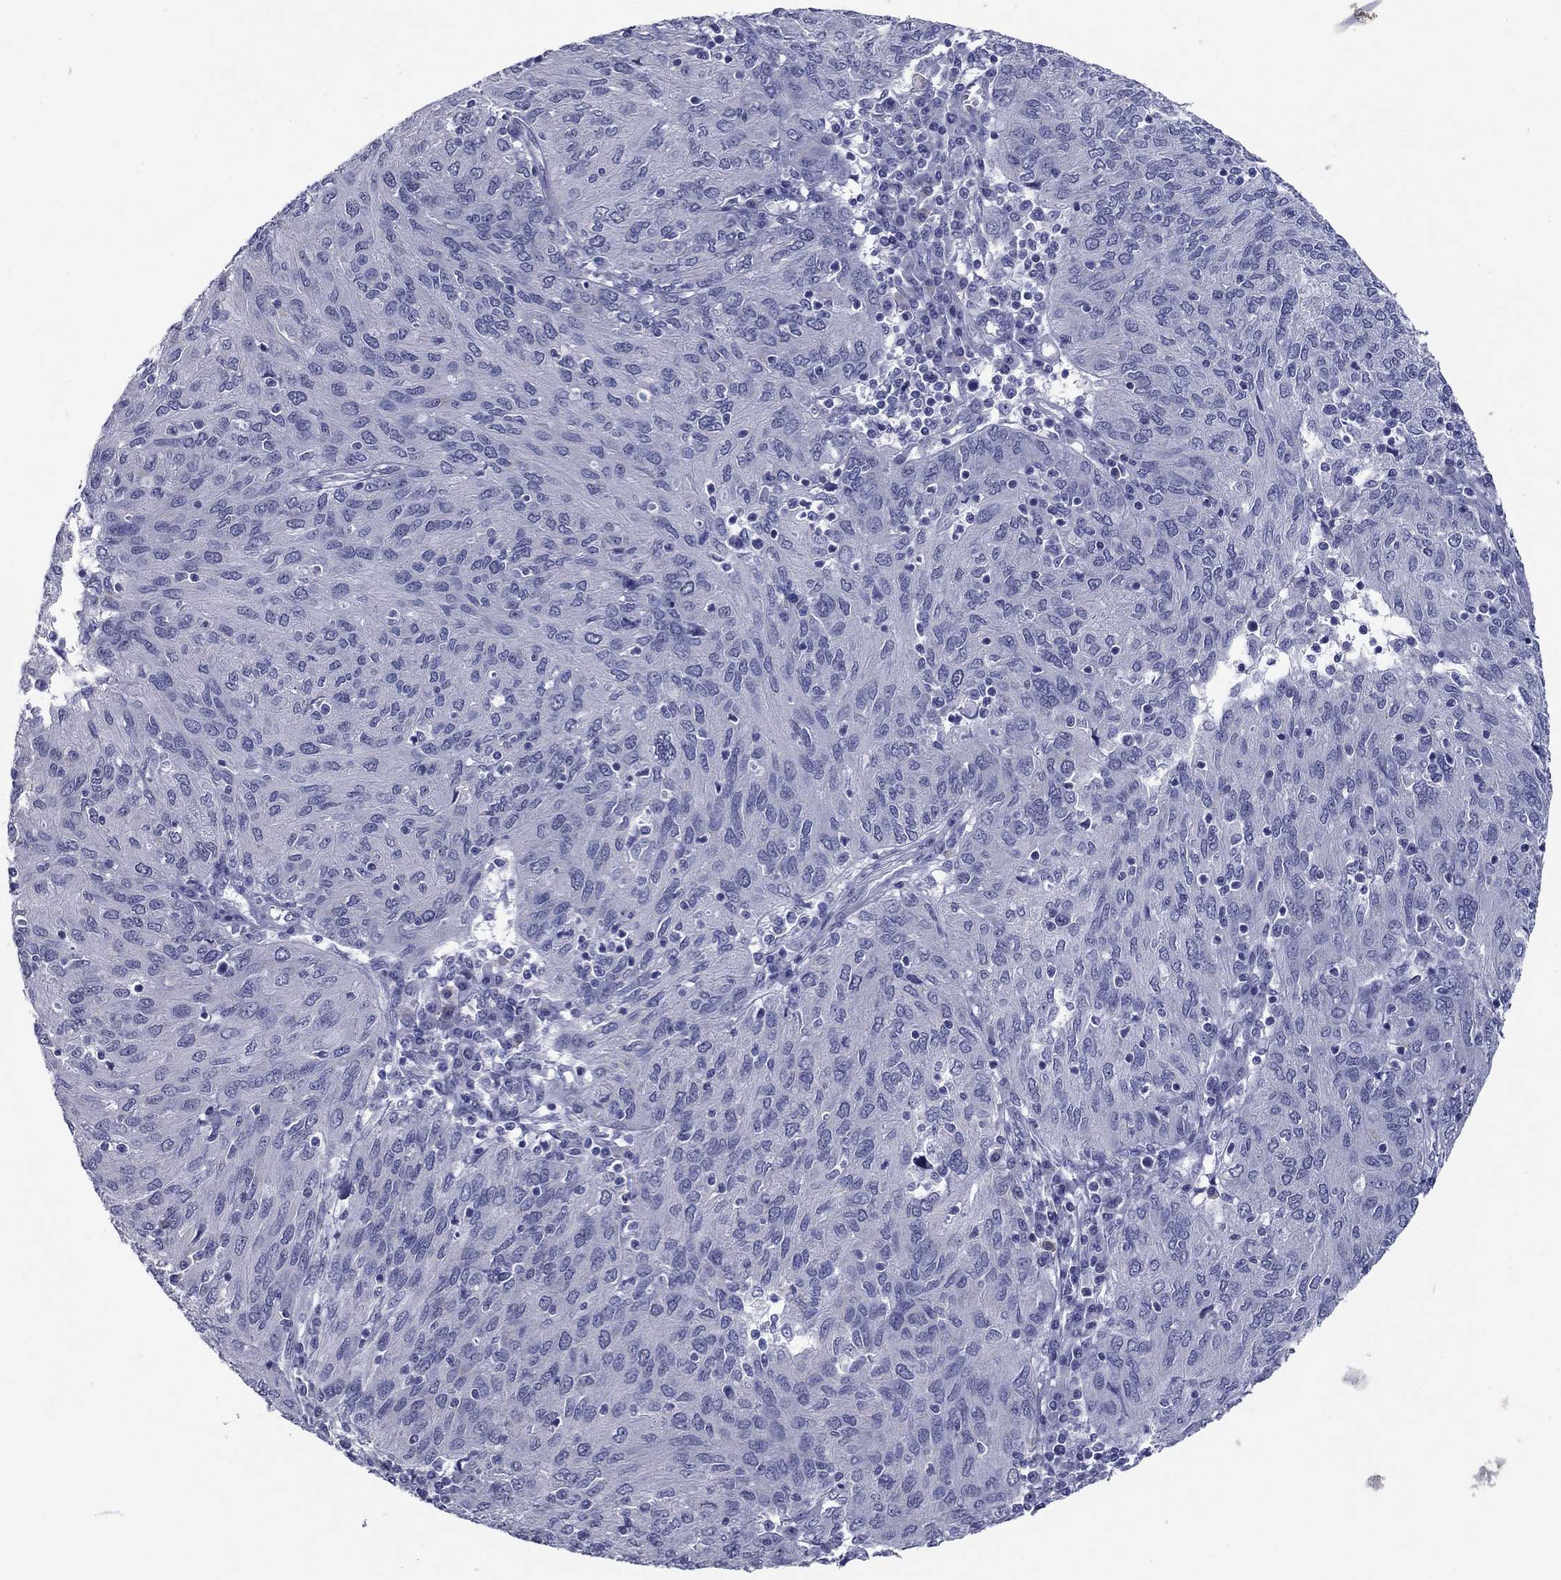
{"staining": {"intensity": "negative", "quantity": "none", "location": "none"}, "tissue": "ovarian cancer", "cell_type": "Tumor cells", "image_type": "cancer", "snomed": [{"axis": "morphology", "description": "Carcinoma, endometroid"}, {"axis": "topography", "description": "Ovary"}], "caption": "IHC of human ovarian cancer (endometroid carcinoma) reveals no positivity in tumor cells. Brightfield microscopy of IHC stained with DAB (3,3'-diaminobenzidine) (brown) and hematoxylin (blue), captured at high magnification.", "gene": "HAO1", "patient": {"sex": "female", "age": 50}}